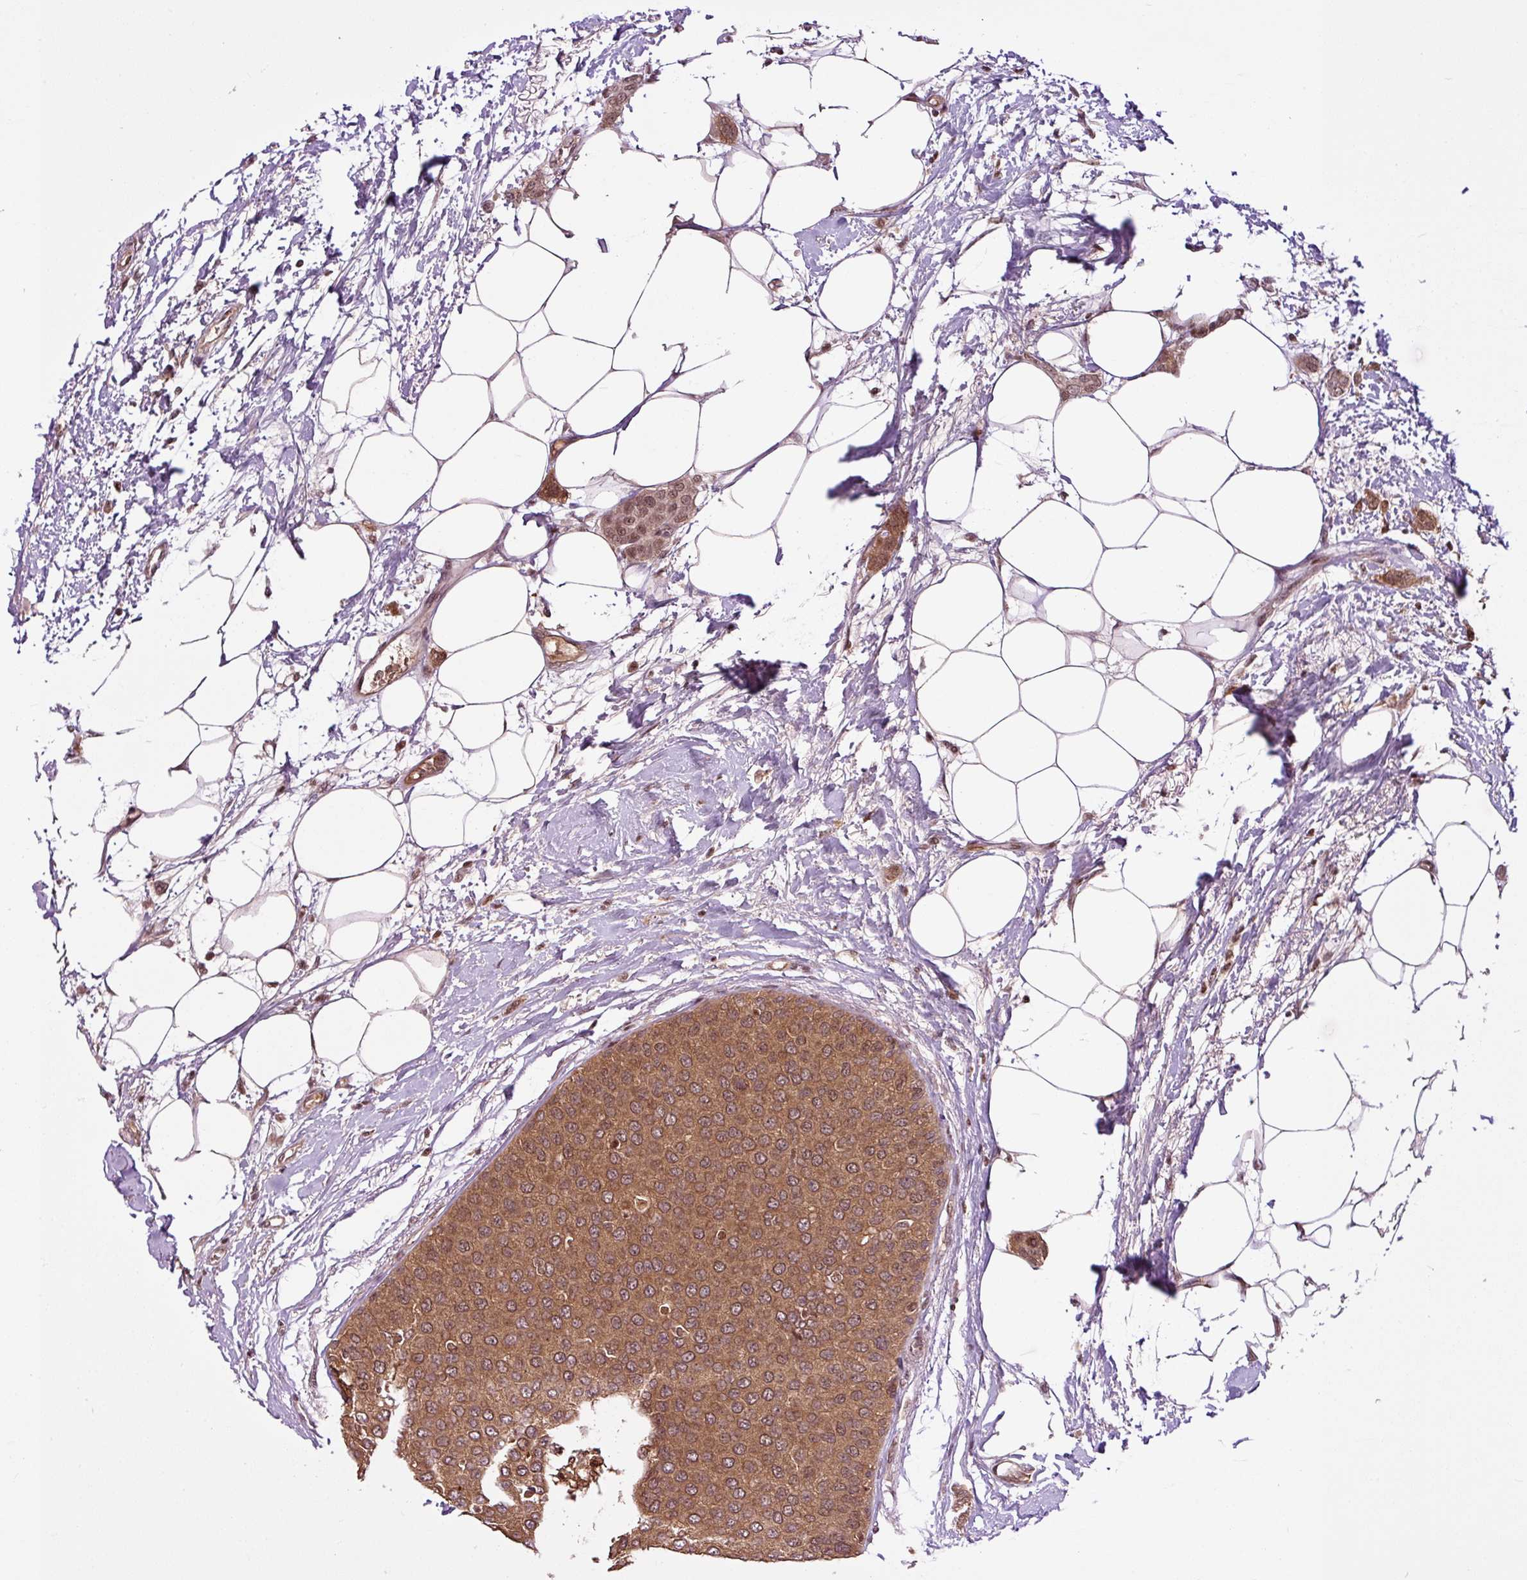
{"staining": {"intensity": "moderate", "quantity": ">75%", "location": "cytoplasmic/membranous,nuclear"}, "tissue": "breast cancer", "cell_type": "Tumor cells", "image_type": "cancer", "snomed": [{"axis": "morphology", "description": "Duct carcinoma"}, {"axis": "topography", "description": "Breast"}], "caption": "Protein analysis of breast cancer (infiltrating ductal carcinoma) tissue exhibits moderate cytoplasmic/membranous and nuclear staining in approximately >75% of tumor cells. Using DAB (brown) and hematoxylin (blue) stains, captured at high magnification using brightfield microscopy.", "gene": "ITPKC", "patient": {"sex": "female", "age": 72}}